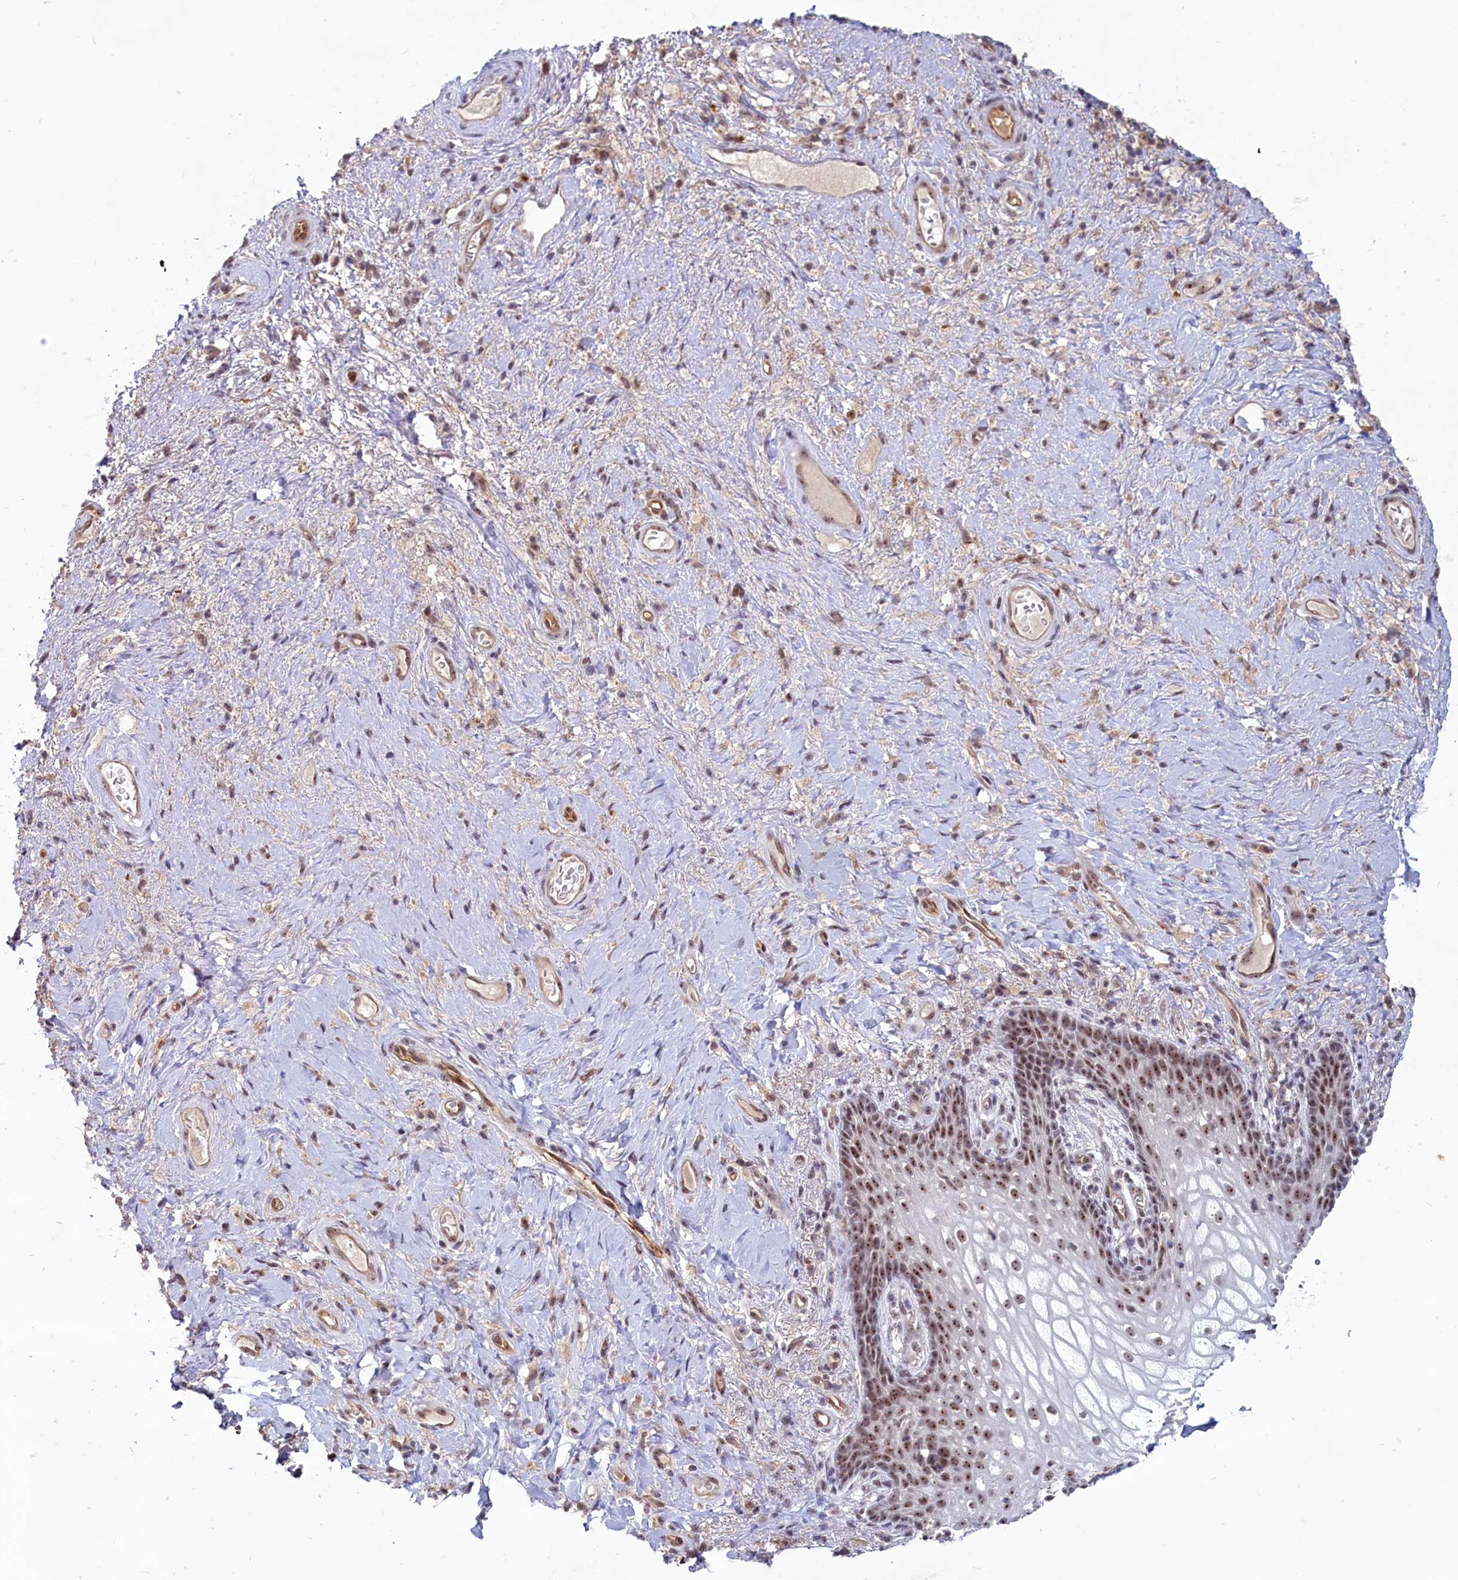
{"staining": {"intensity": "moderate", "quantity": ">75%", "location": "nuclear"}, "tissue": "vagina", "cell_type": "Squamous epithelial cells", "image_type": "normal", "snomed": [{"axis": "morphology", "description": "Normal tissue, NOS"}, {"axis": "topography", "description": "Vagina"}], "caption": "Immunohistochemical staining of unremarkable vagina exhibits >75% levels of moderate nuclear protein positivity in approximately >75% of squamous epithelial cells. (IHC, brightfield microscopy, high magnification).", "gene": "C1D", "patient": {"sex": "female", "age": 60}}